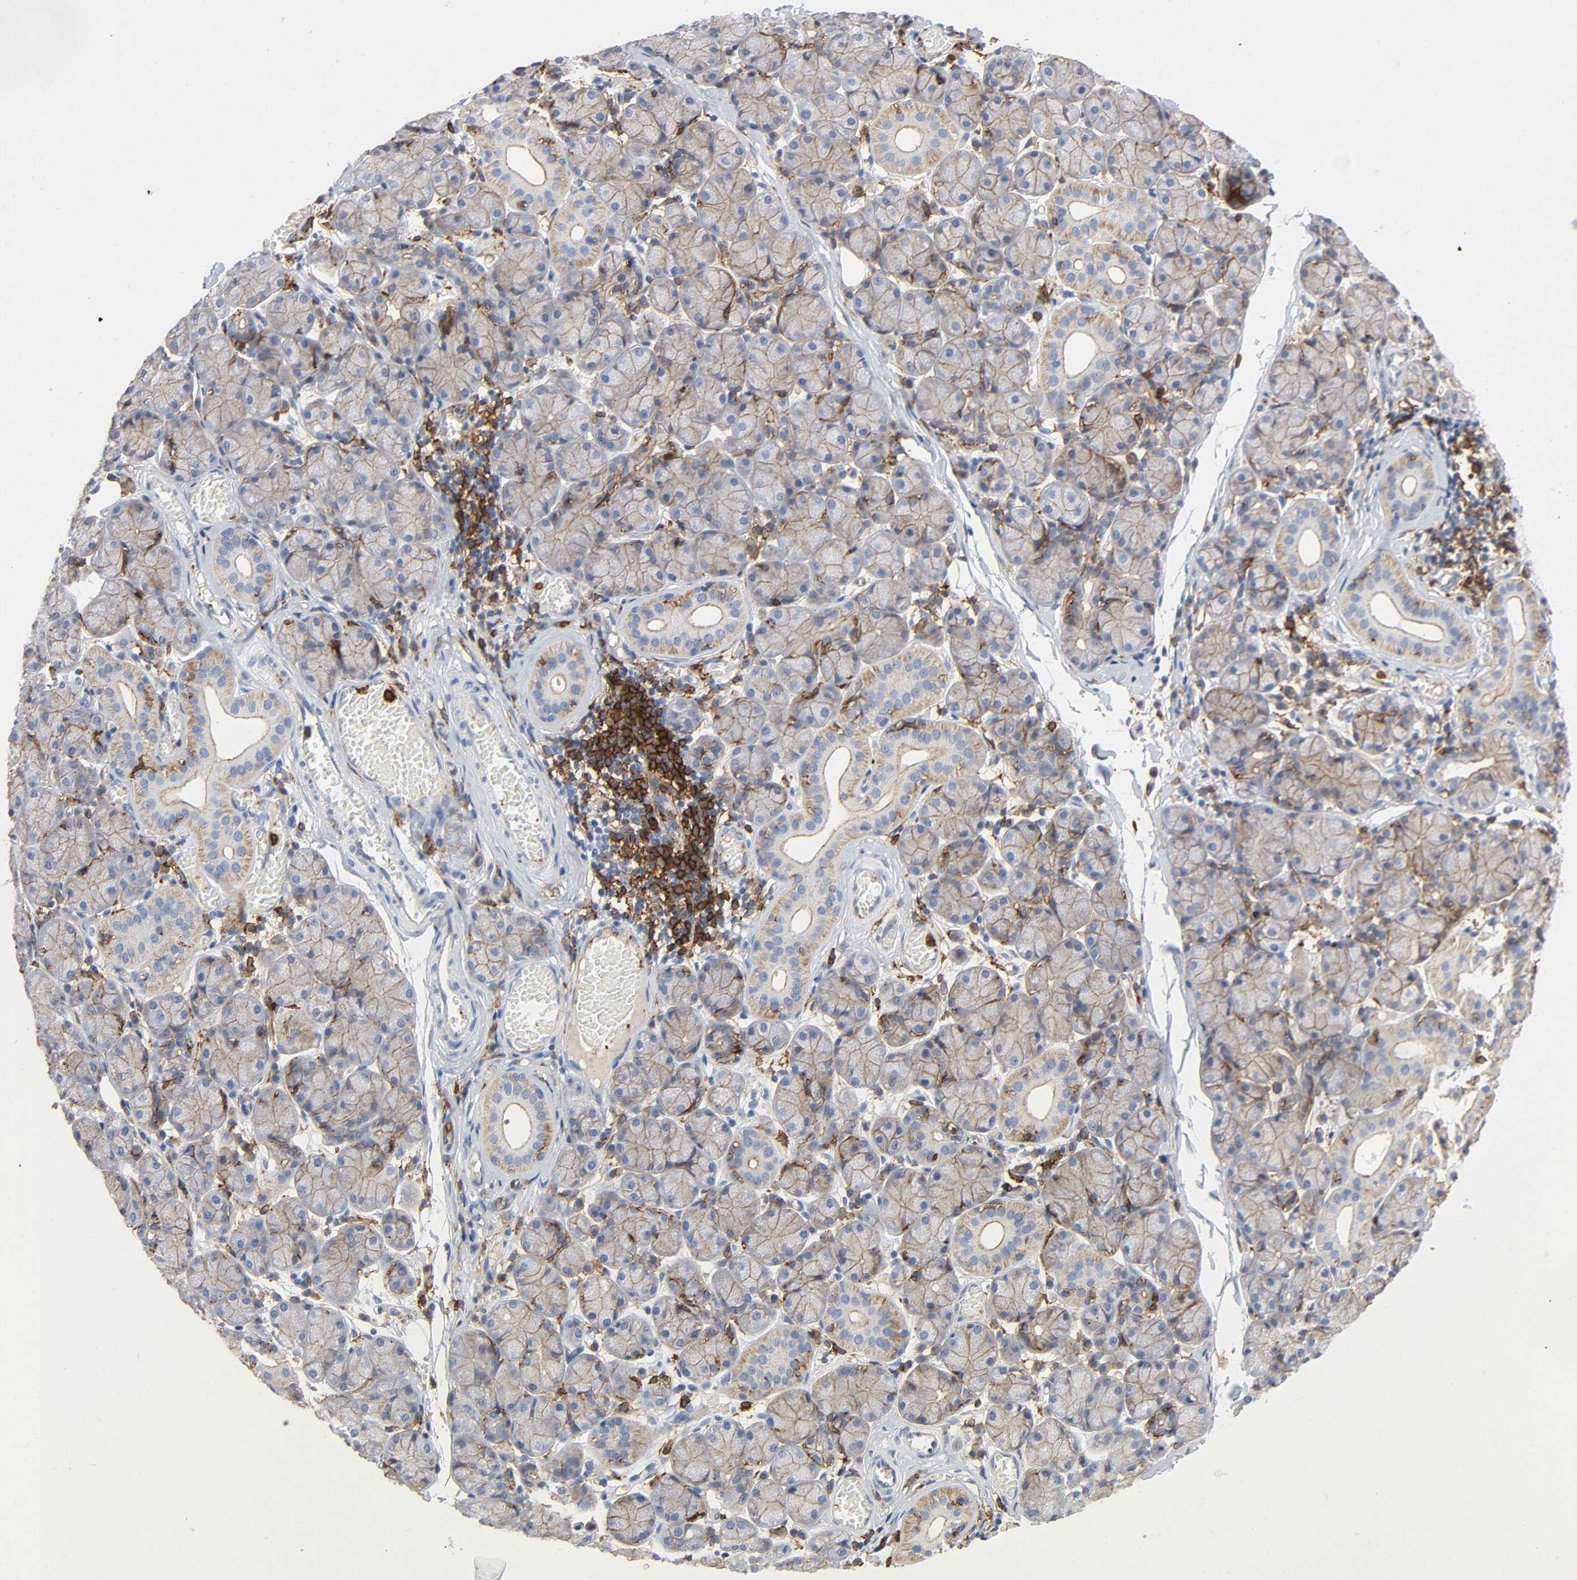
{"staining": {"intensity": "weak", "quantity": "25%-75%", "location": "cytoplasmic/membranous"}, "tissue": "salivary gland", "cell_type": "Glandular cells", "image_type": "normal", "snomed": [{"axis": "morphology", "description": "Normal tissue, NOS"}, {"axis": "topography", "description": "Salivary gland"}], "caption": "Glandular cells display weak cytoplasmic/membranous positivity in approximately 25%-75% of cells in normal salivary gland. (Stains: DAB (3,3'-diaminobenzidine) in brown, nuclei in blue, Microscopy: brightfield microscopy at high magnification).", "gene": "LYN", "patient": {"sex": "female", "age": 24}}